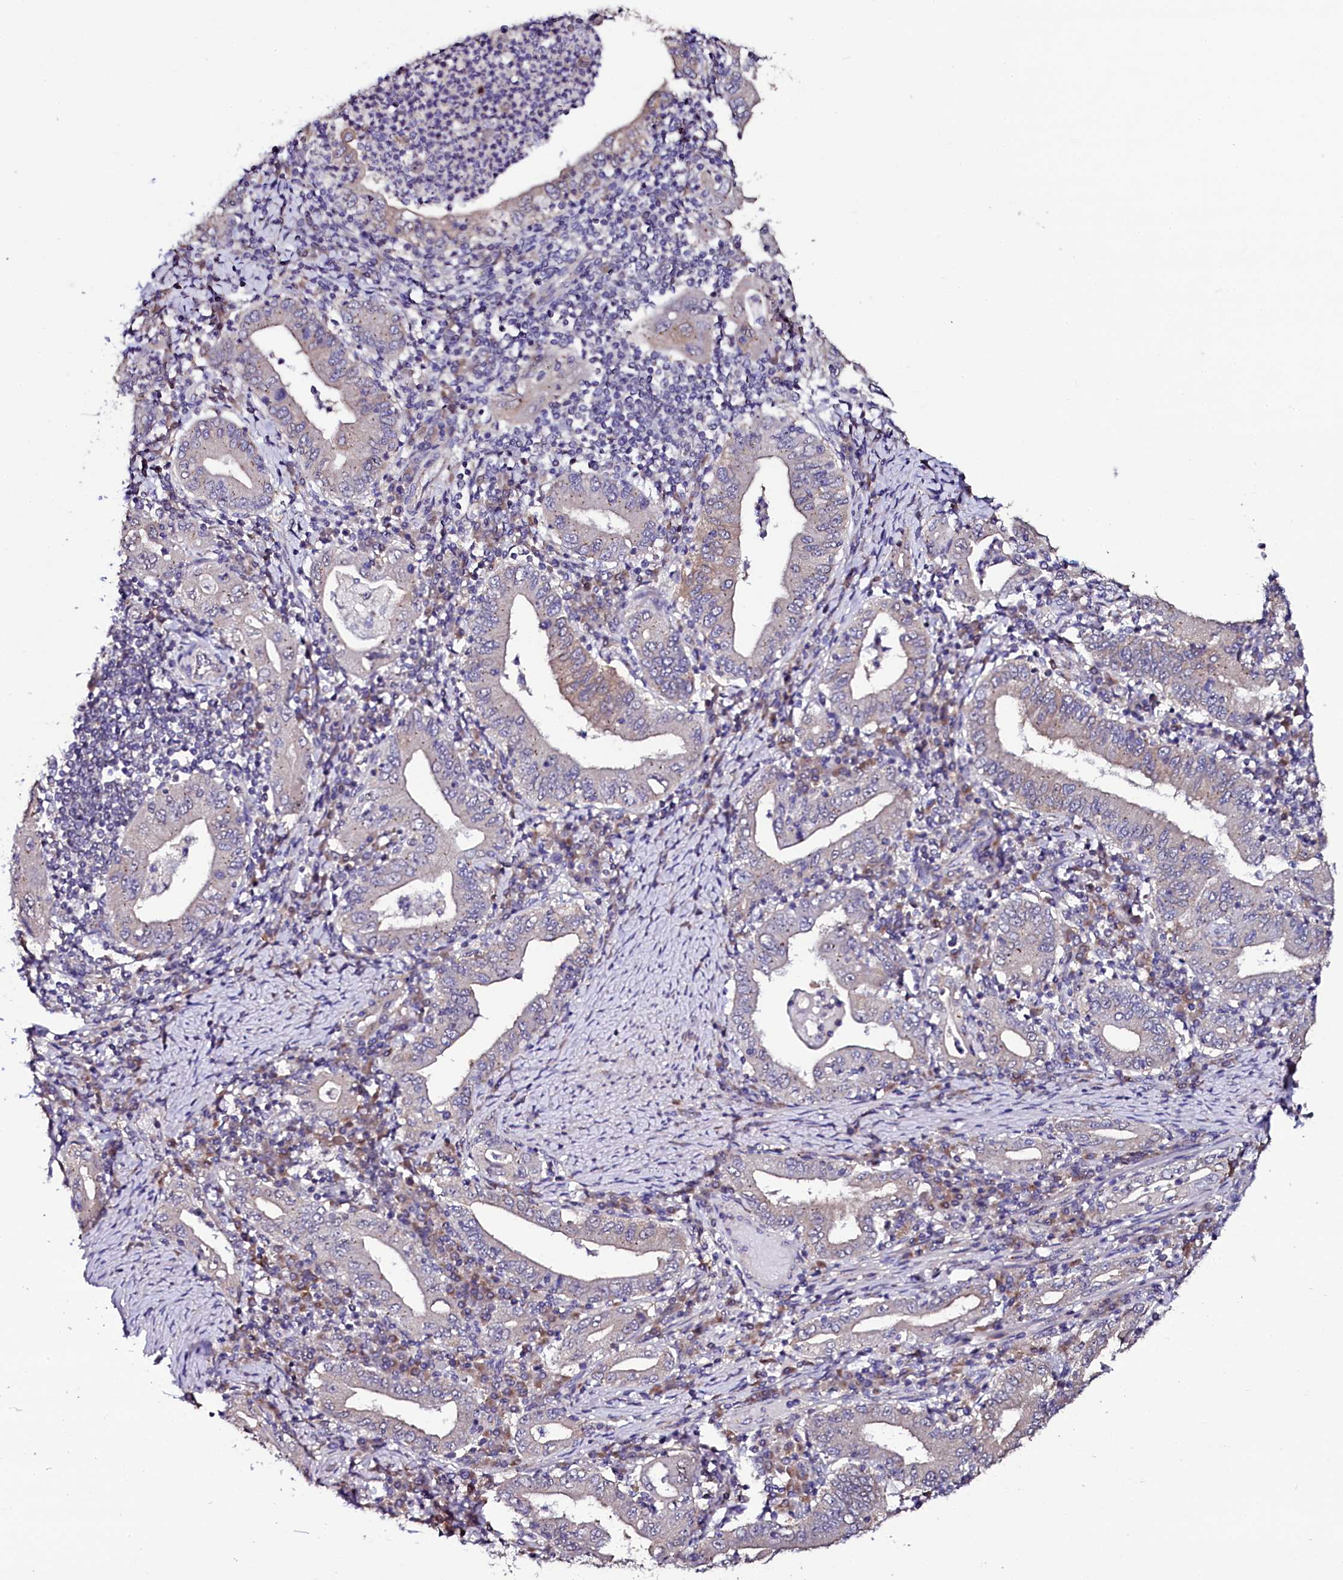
{"staining": {"intensity": "moderate", "quantity": "<25%", "location": "cytoplasmic/membranous"}, "tissue": "stomach cancer", "cell_type": "Tumor cells", "image_type": "cancer", "snomed": [{"axis": "morphology", "description": "Normal tissue, NOS"}, {"axis": "morphology", "description": "Adenocarcinoma, NOS"}, {"axis": "topography", "description": "Esophagus"}, {"axis": "topography", "description": "Stomach, upper"}, {"axis": "topography", "description": "Peripheral nerve tissue"}], "caption": "Immunohistochemistry (IHC) histopathology image of neoplastic tissue: stomach adenocarcinoma stained using immunohistochemistry (IHC) shows low levels of moderate protein expression localized specifically in the cytoplasmic/membranous of tumor cells, appearing as a cytoplasmic/membranous brown color.", "gene": "USPL1", "patient": {"sex": "male", "age": 62}}